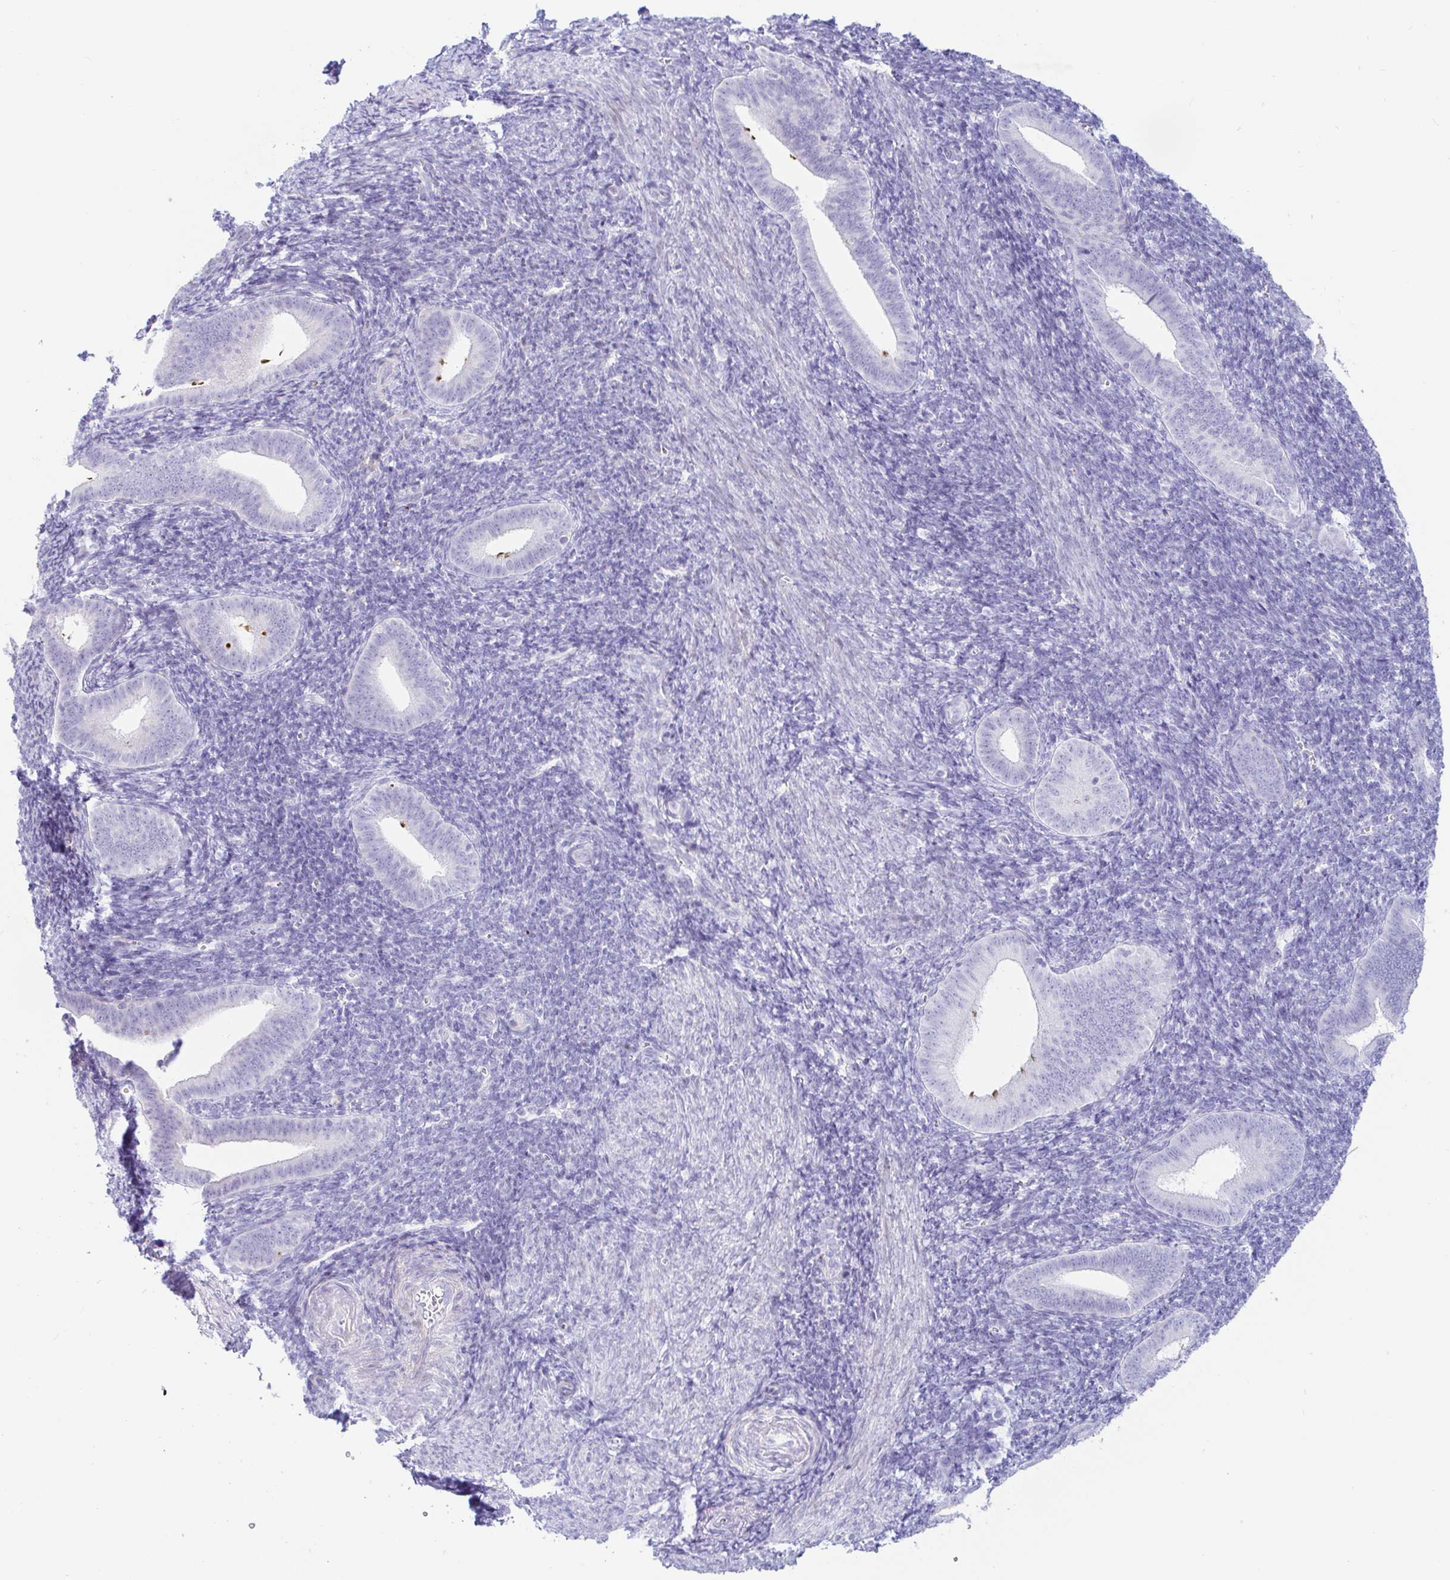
{"staining": {"intensity": "negative", "quantity": "none", "location": "none"}, "tissue": "endometrium", "cell_type": "Cells in endometrial stroma", "image_type": "normal", "snomed": [{"axis": "morphology", "description": "Normal tissue, NOS"}, {"axis": "topography", "description": "Endometrium"}], "caption": "Immunohistochemical staining of normal endometrium demonstrates no significant staining in cells in endometrial stroma.", "gene": "PINLYP", "patient": {"sex": "female", "age": 25}}